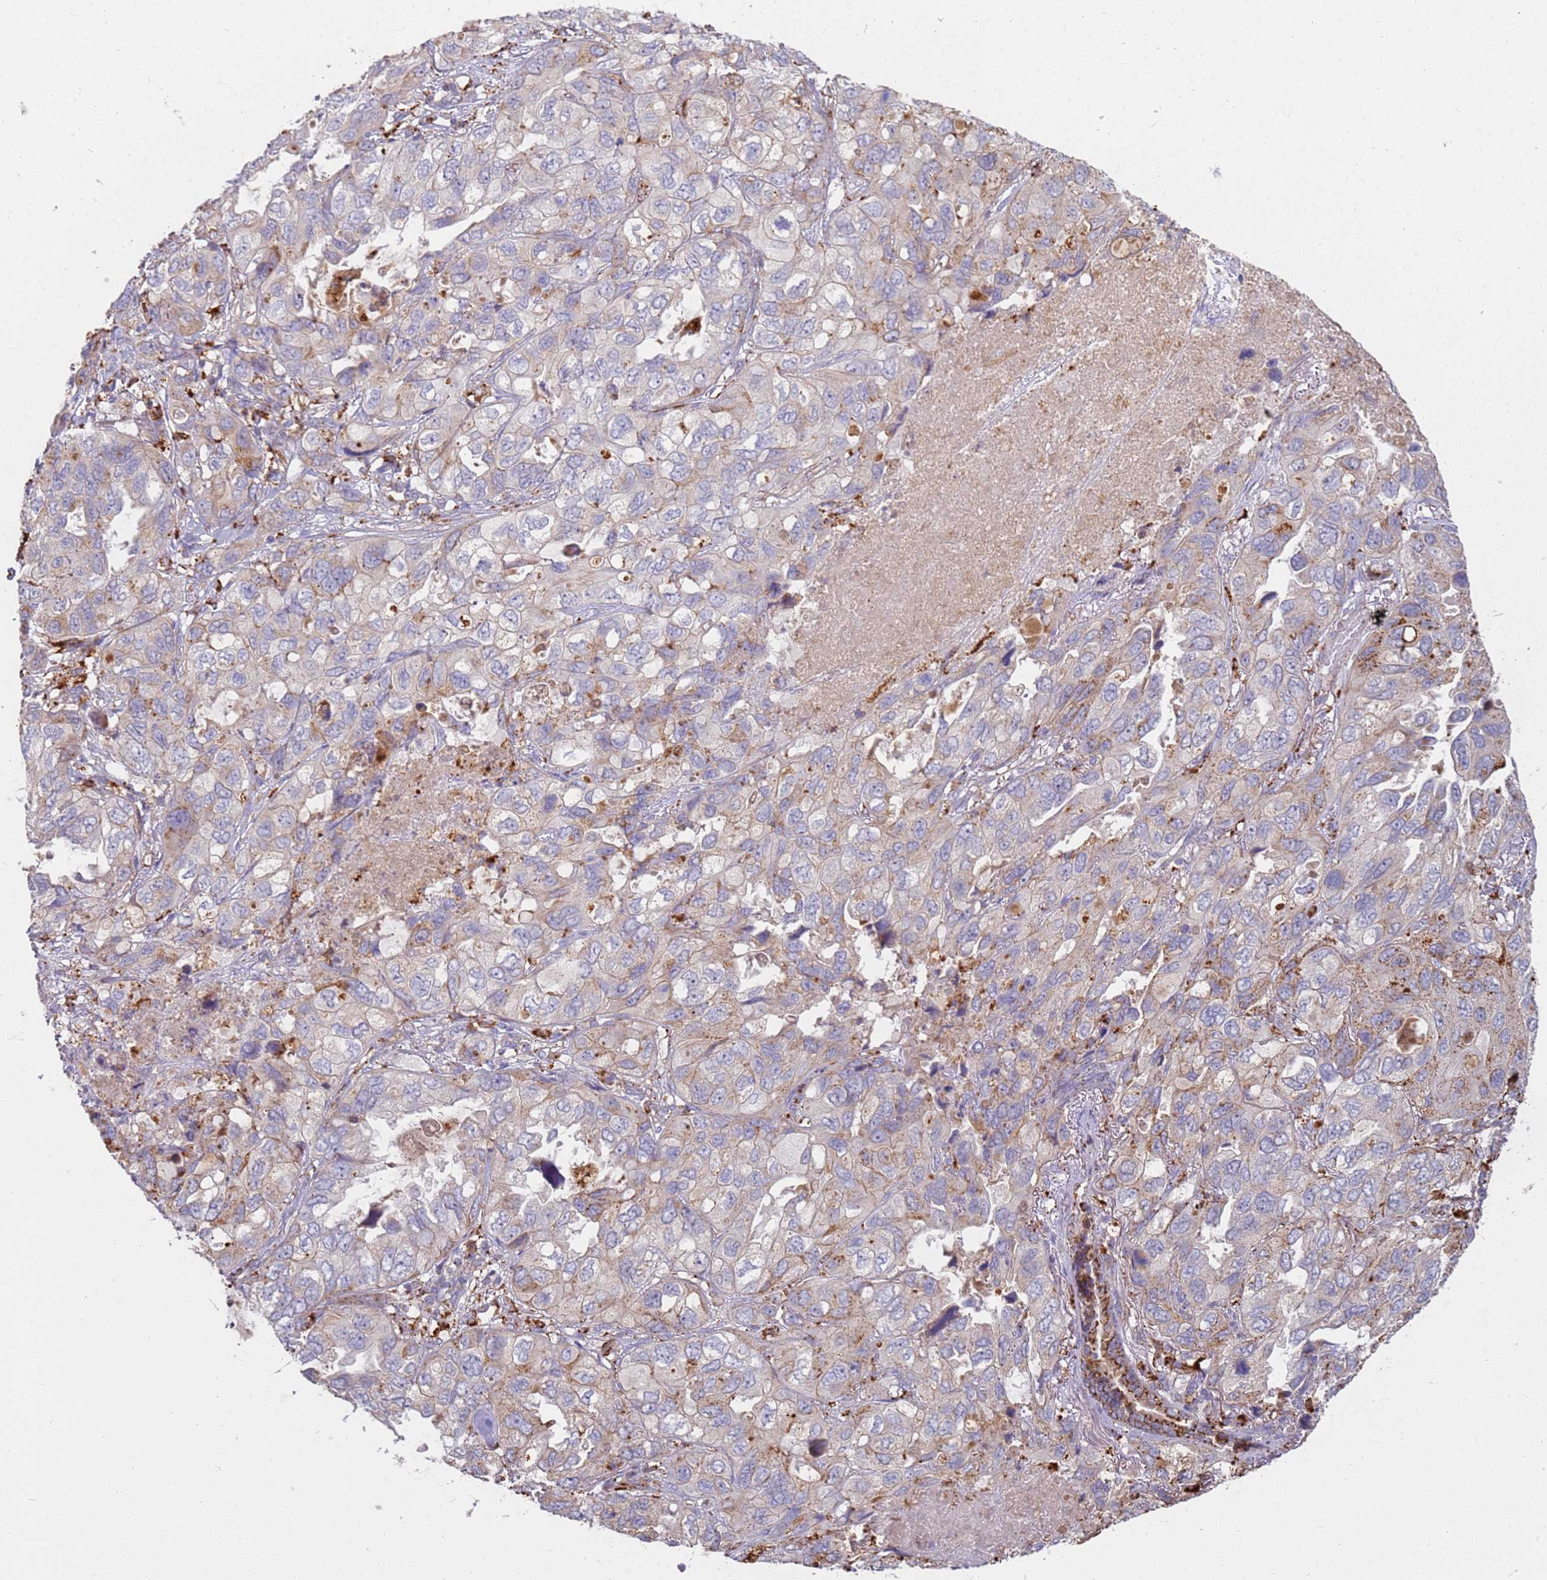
{"staining": {"intensity": "moderate", "quantity": "<25%", "location": "cytoplasmic/membranous"}, "tissue": "lung cancer", "cell_type": "Tumor cells", "image_type": "cancer", "snomed": [{"axis": "morphology", "description": "Squamous cell carcinoma, NOS"}, {"axis": "topography", "description": "Lung"}], "caption": "Immunohistochemistry (IHC) (DAB (3,3'-diaminobenzidine)) staining of human squamous cell carcinoma (lung) exhibits moderate cytoplasmic/membranous protein staining in approximately <25% of tumor cells. The staining was performed using DAB to visualize the protein expression in brown, while the nuclei were stained in blue with hematoxylin (Magnification: 20x).", "gene": "TMEM229B", "patient": {"sex": "female", "age": 73}}